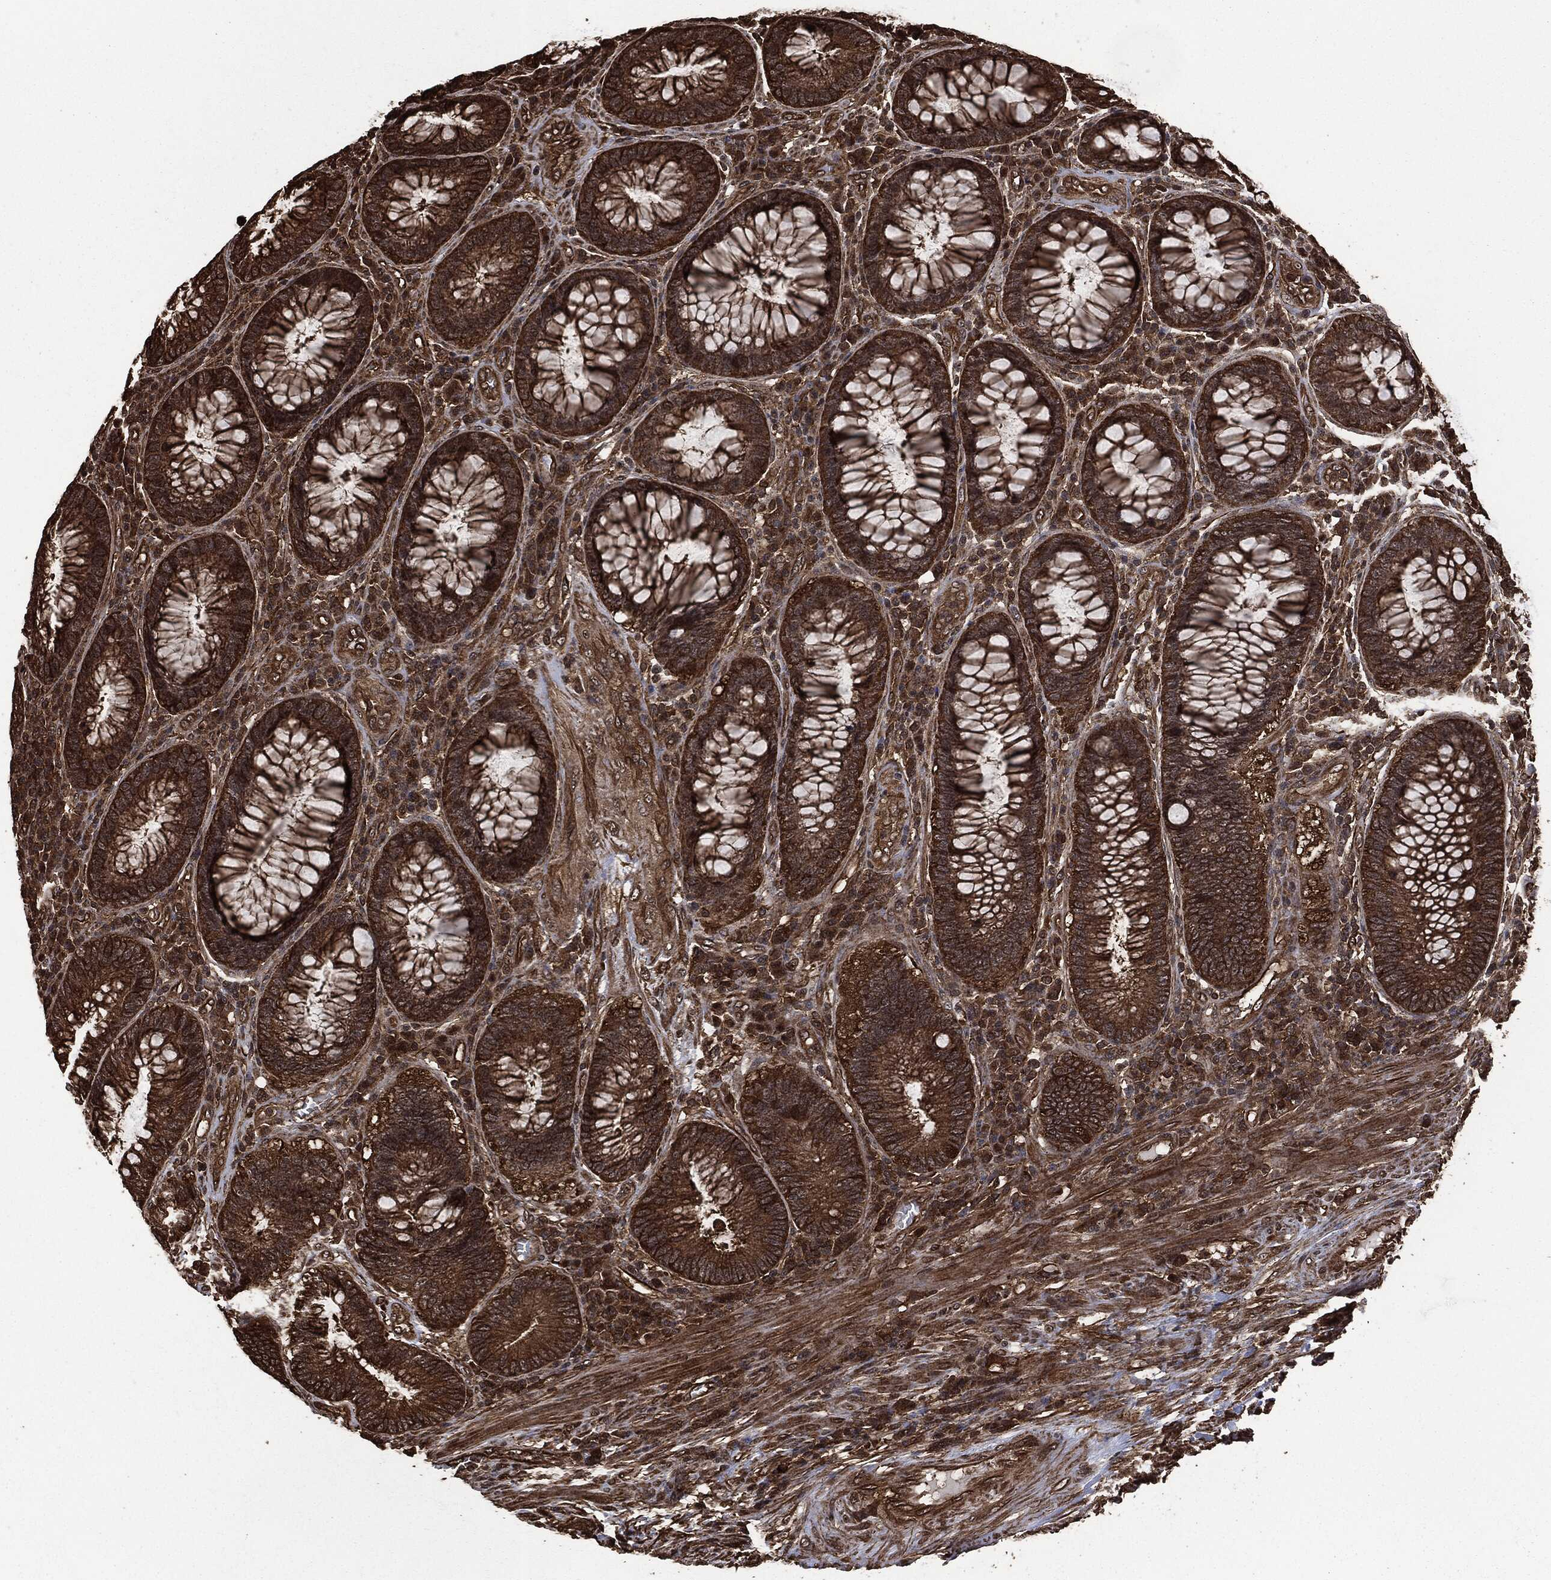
{"staining": {"intensity": "strong", "quantity": ">75%", "location": "cytoplasmic/membranous"}, "tissue": "colorectal cancer", "cell_type": "Tumor cells", "image_type": "cancer", "snomed": [{"axis": "morphology", "description": "Adenocarcinoma, NOS"}, {"axis": "topography", "description": "Colon"}], "caption": "Brown immunohistochemical staining in human colorectal cancer (adenocarcinoma) demonstrates strong cytoplasmic/membranous positivity in approximately >75% of tumor cells. Nuclei are stained in blue.", "gene": "HRAS", "patient": {"sex": "female", "age": 67}}